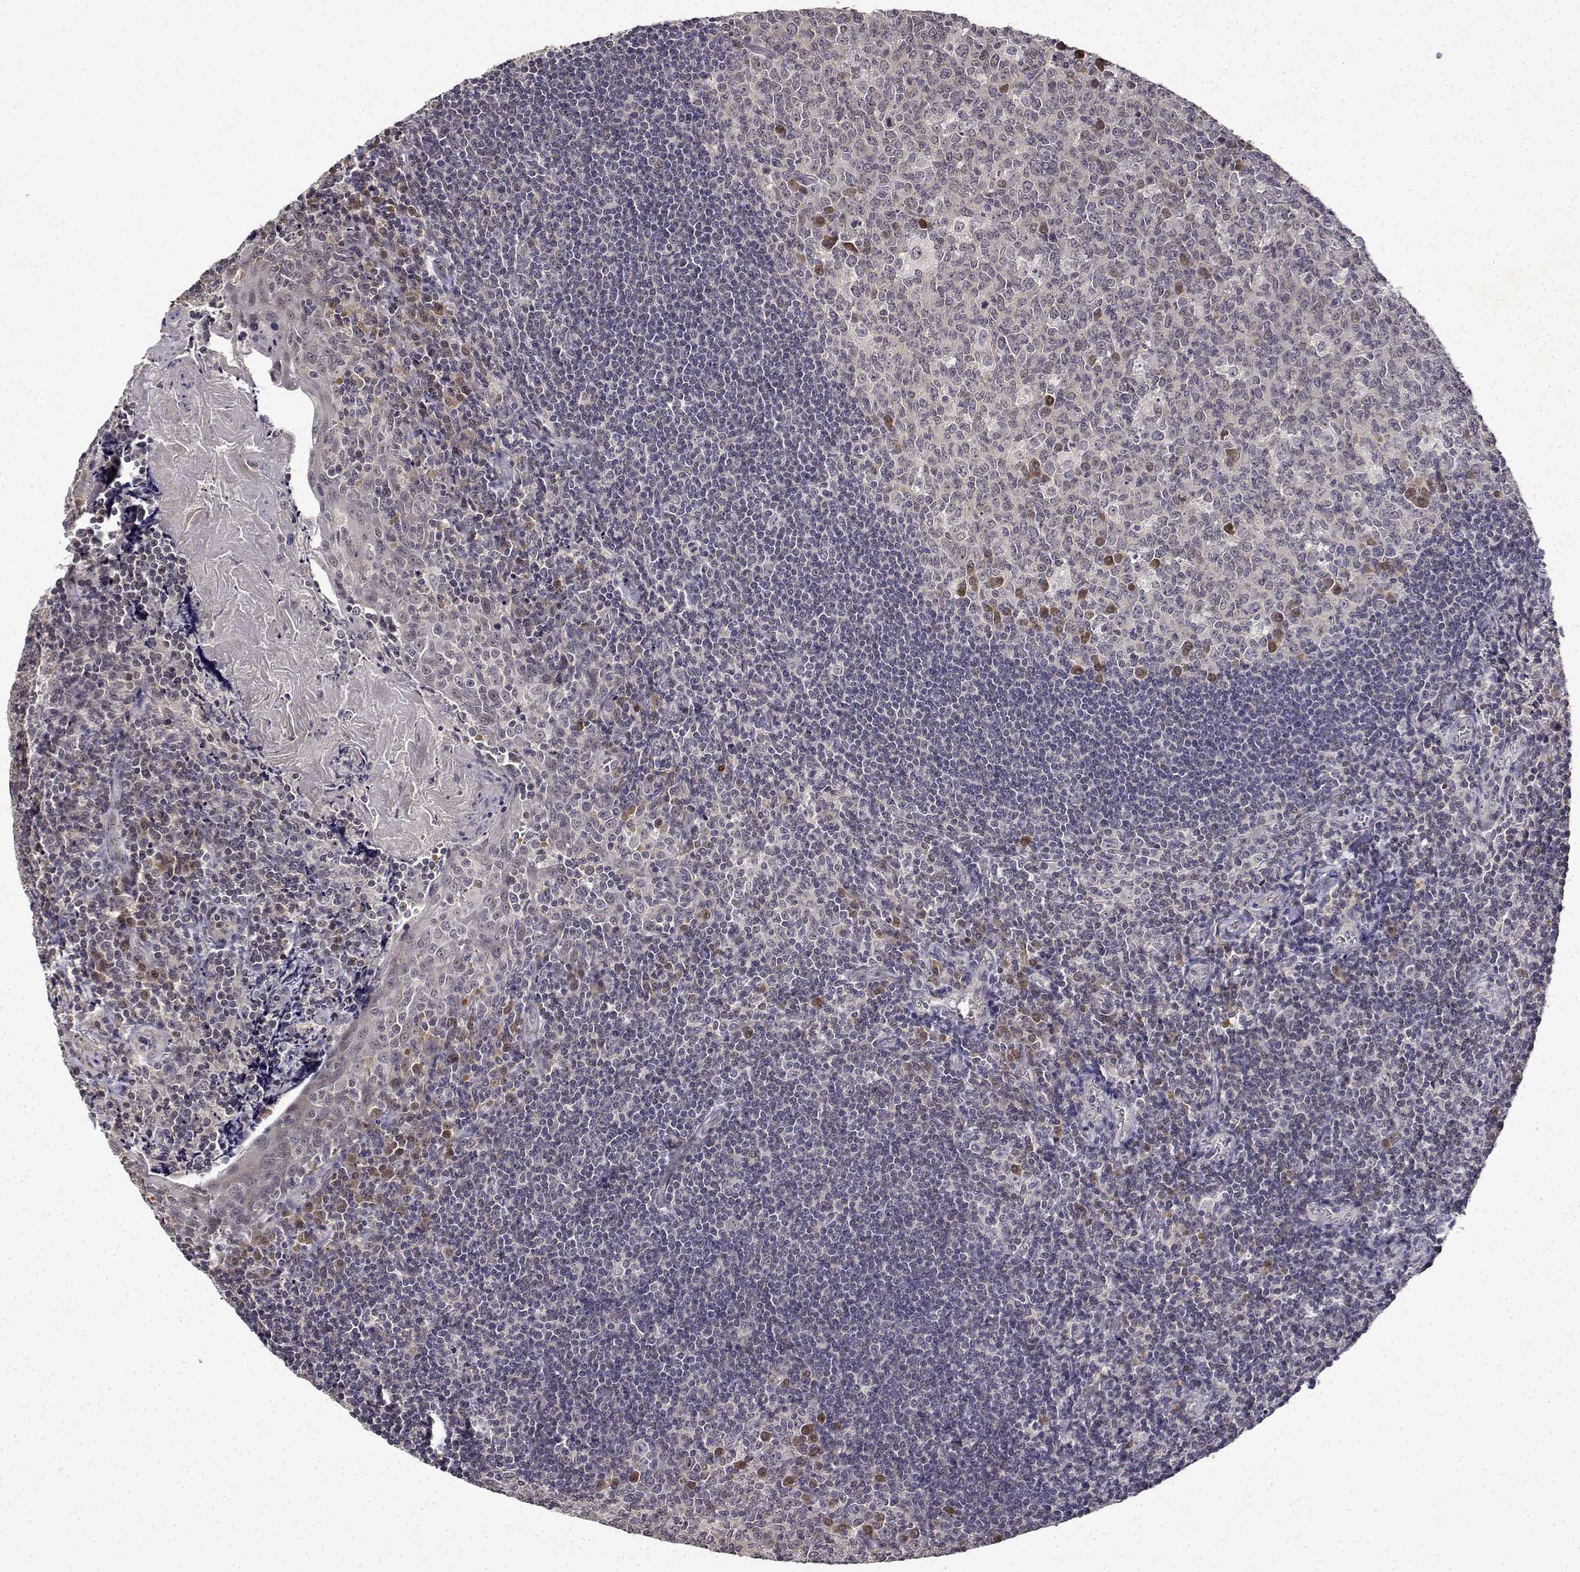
{"staining": {"intensity": "moderate", "quantity": "<25%", "location": "cytoplasmic/membranous"}, "tissue": "tonsil", "cell_type": "Germinal center cells", "image_type": "normal", "snomed": [{"axis": "morphology", "description": "Normal tissue, NOS"}, {"axis": "morphology", "description": "Inflammation, NOS"}, {"axis": "topography", "description": "Tonsil"}], "caption": "About <25% of germinal center cells in unremarkable human tonsil demonstrate moderate cytoplasmic/membranous protein expression as visualized by brown immunohistochemical staining.", "gene": "BDNF", "patient": {"sex": "female", "age": 31}}